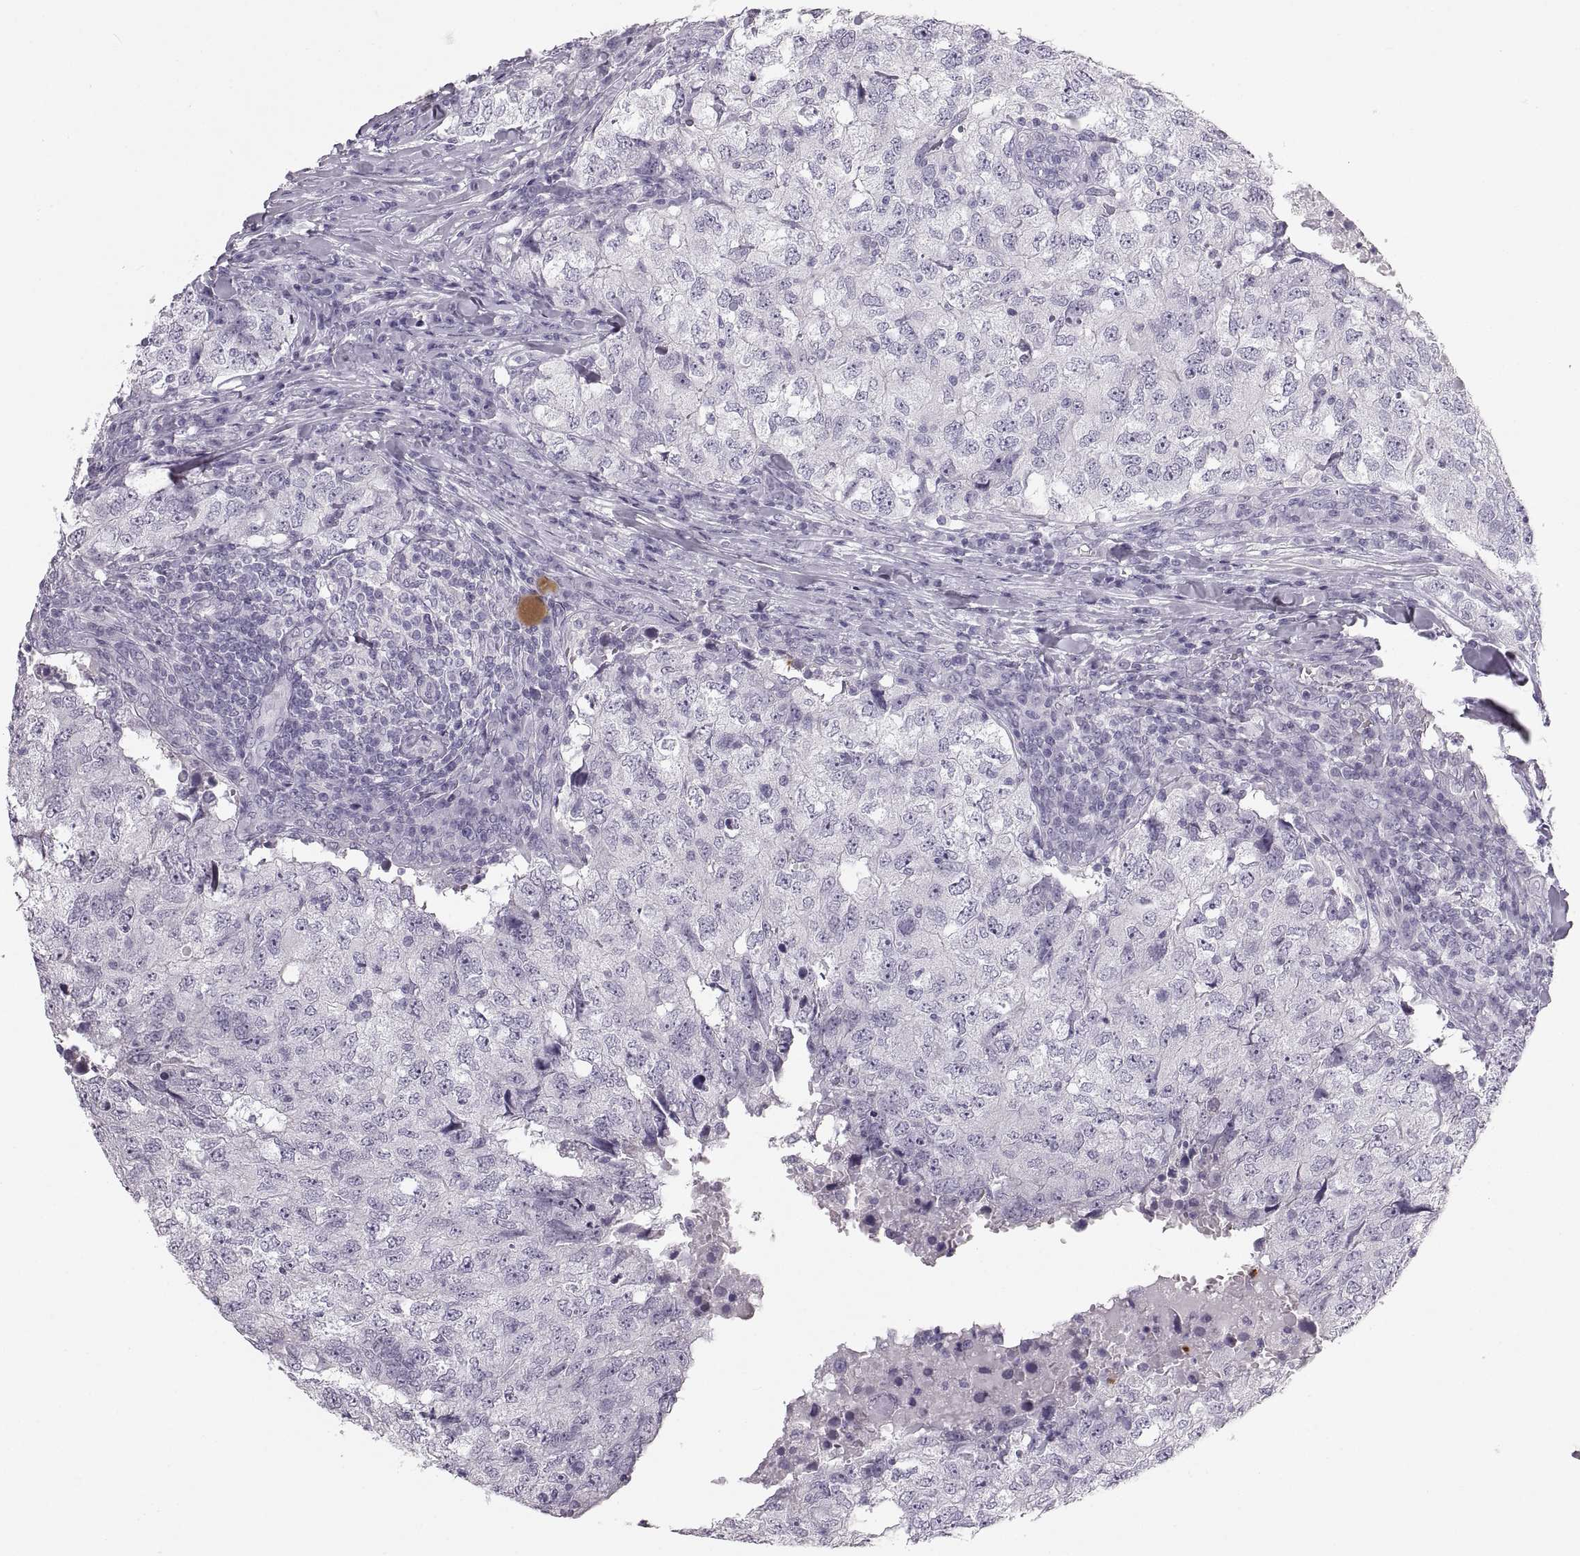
{"staining": {"intensity": "negative", "quantity": "none", "location": "none"}, "tissue": "breast cancer", "cell_type": "Tumor cells", "image_type": "cancer", "snomed": [{"axis": "morphology", "description": "Duct carcinoma"}, {"axis": "topography", "description": "Breast"}], "caption": "Tumor cells are negative for brown protein staining in breast cancer (invasive ductal carcinoma). (DAB (3,3'-diaminobenzidine) IHC, high magnification).", "gene": "MILR1", "patient": {"sex": "female", "age": 30}}